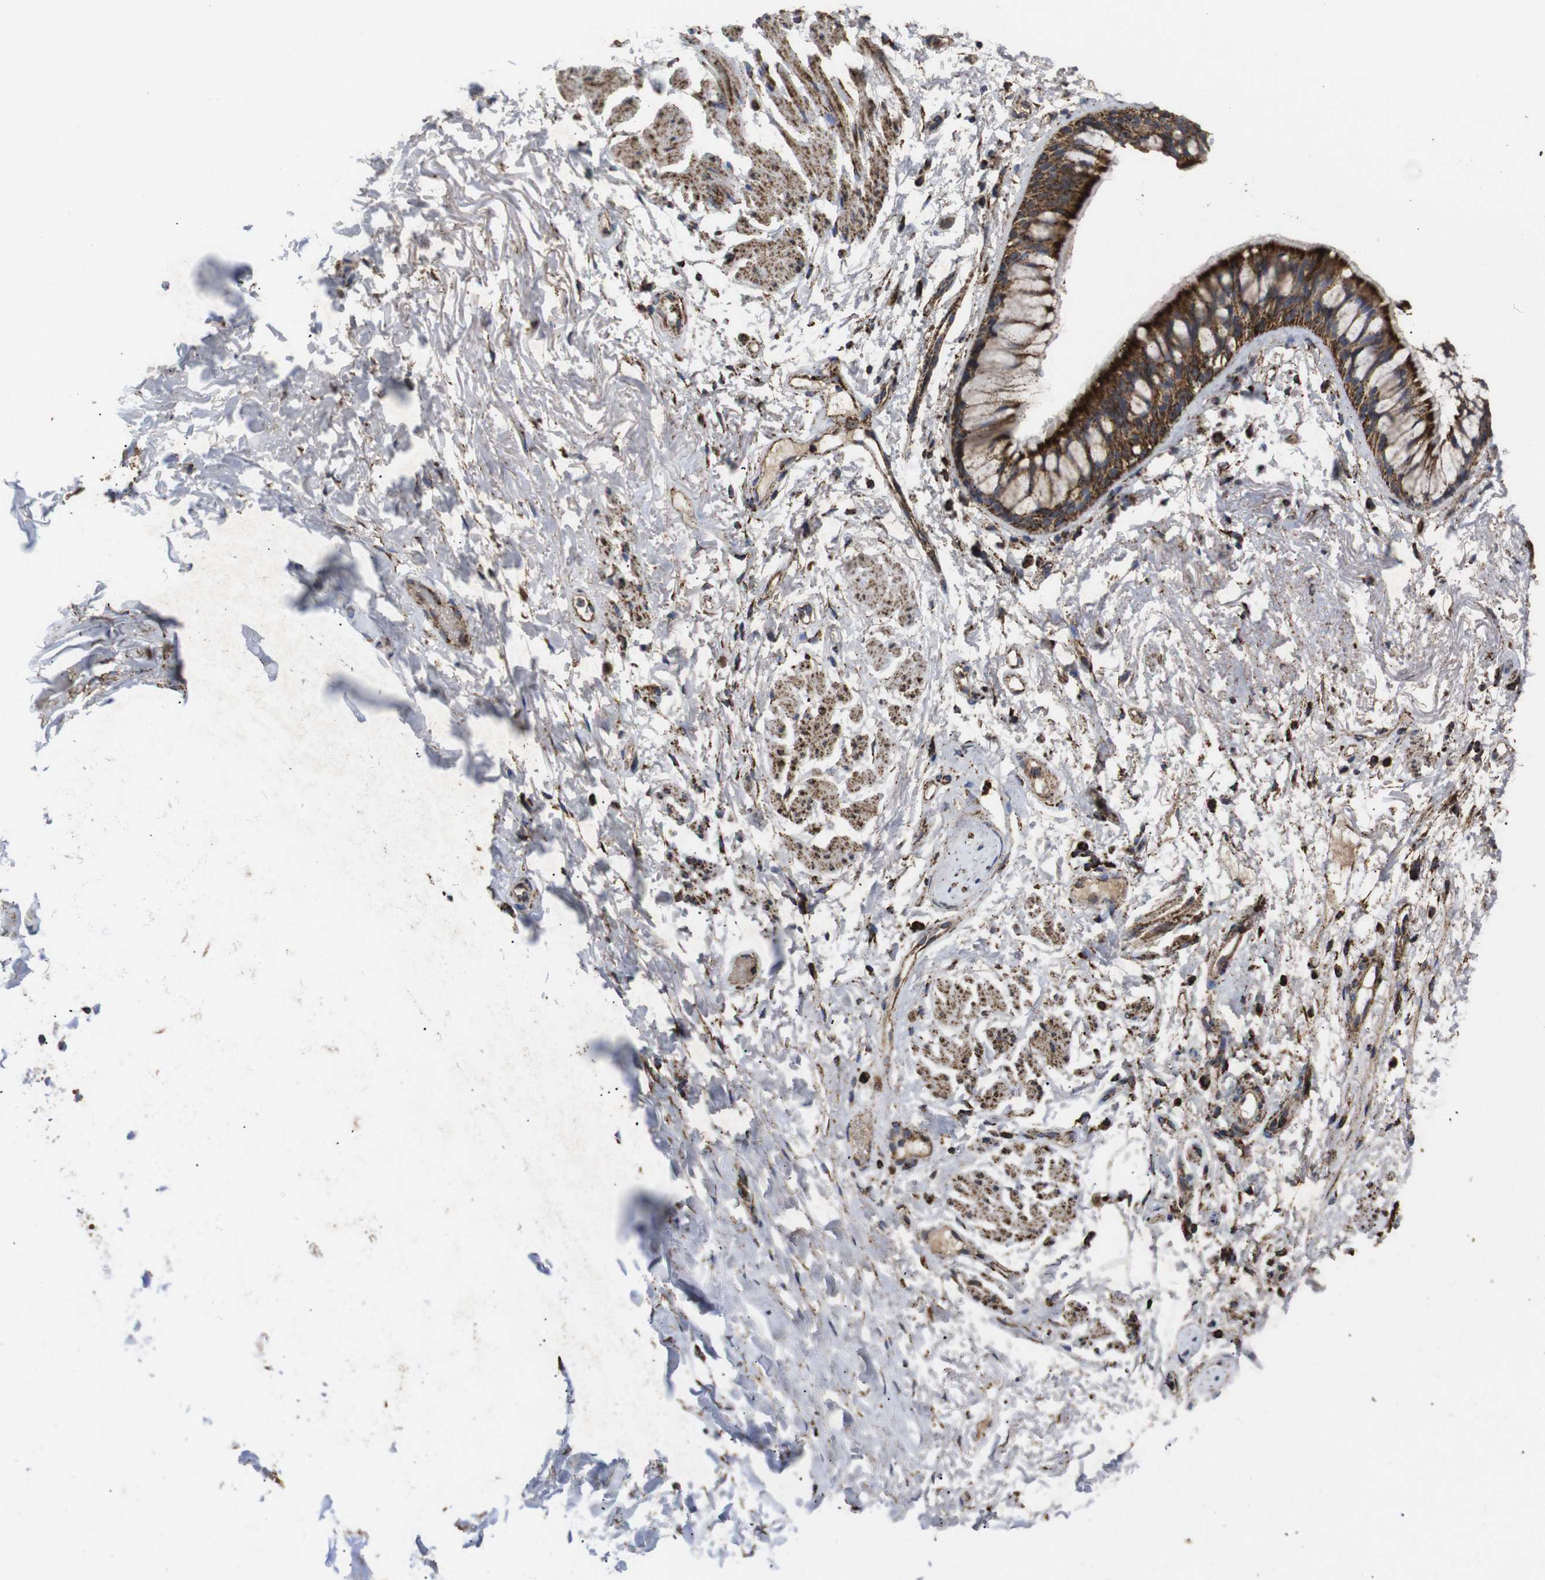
{"staining": {"intensity": "strong", "quantity": ">75%", "location": "cytoplasmic/membranous"}, "tissue": "adipose tissue", "cell_type": "Adipocytes", "image_type": "normal", "snomed": [{"axis": "morphology", "description": "Normal tissue, NOS"}, {"axis": "topography", "description": "Cartilage tissue"}, {"axis": "topography", "description": "Bronchus"}], "caption": "A high-resolution histopathology image shows immunohistochemistry staining of unremarkable adipose tissue, which exhibits strong cytoplasmic/membranous staining in approximately >75% of adipocytes. (DAB (3,3'-diaminobenzidine) = brown stain, brightfield microscopy at high magnification).", "gene": "ATP5F1A", "patient": {"sex": "female", "age": 73}}